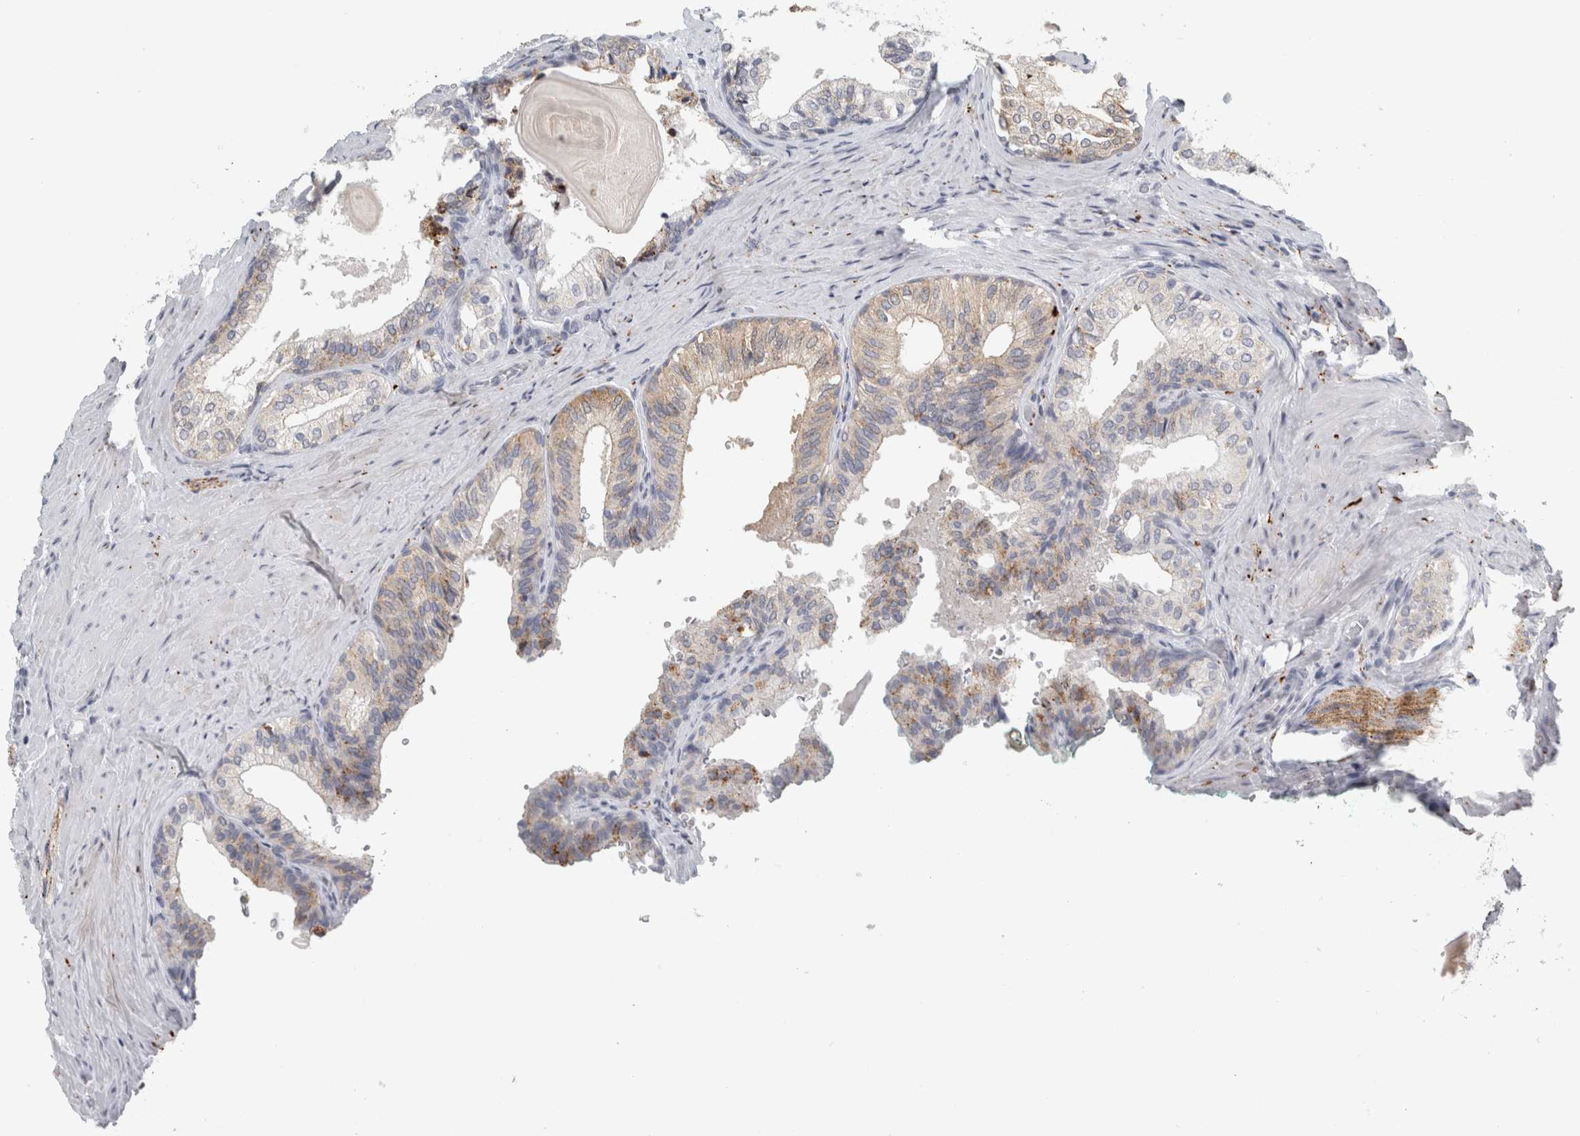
{"staining": {"intensity": "moderate", "quantity": "<25%", "location": "cytoplasmic/membranous"}, "tissue": "prostate cancer", "cell_type": "Tumor cells", "image_type": "cancer", "snomed": [{"axis": "morphology", "description": "Adenocarcinoma, Low grade"}, {"axis": "topography", "description": "Prostate"}], "caption": "Immunohistochemical staining of human prostate adenocarcinoma (low-grade) shows low levels of moderate cytoplasmic/membranous expression in about <25% of tumor cells.", "gene": "CPE", "patient": {"sex": "male", "age": 60}}